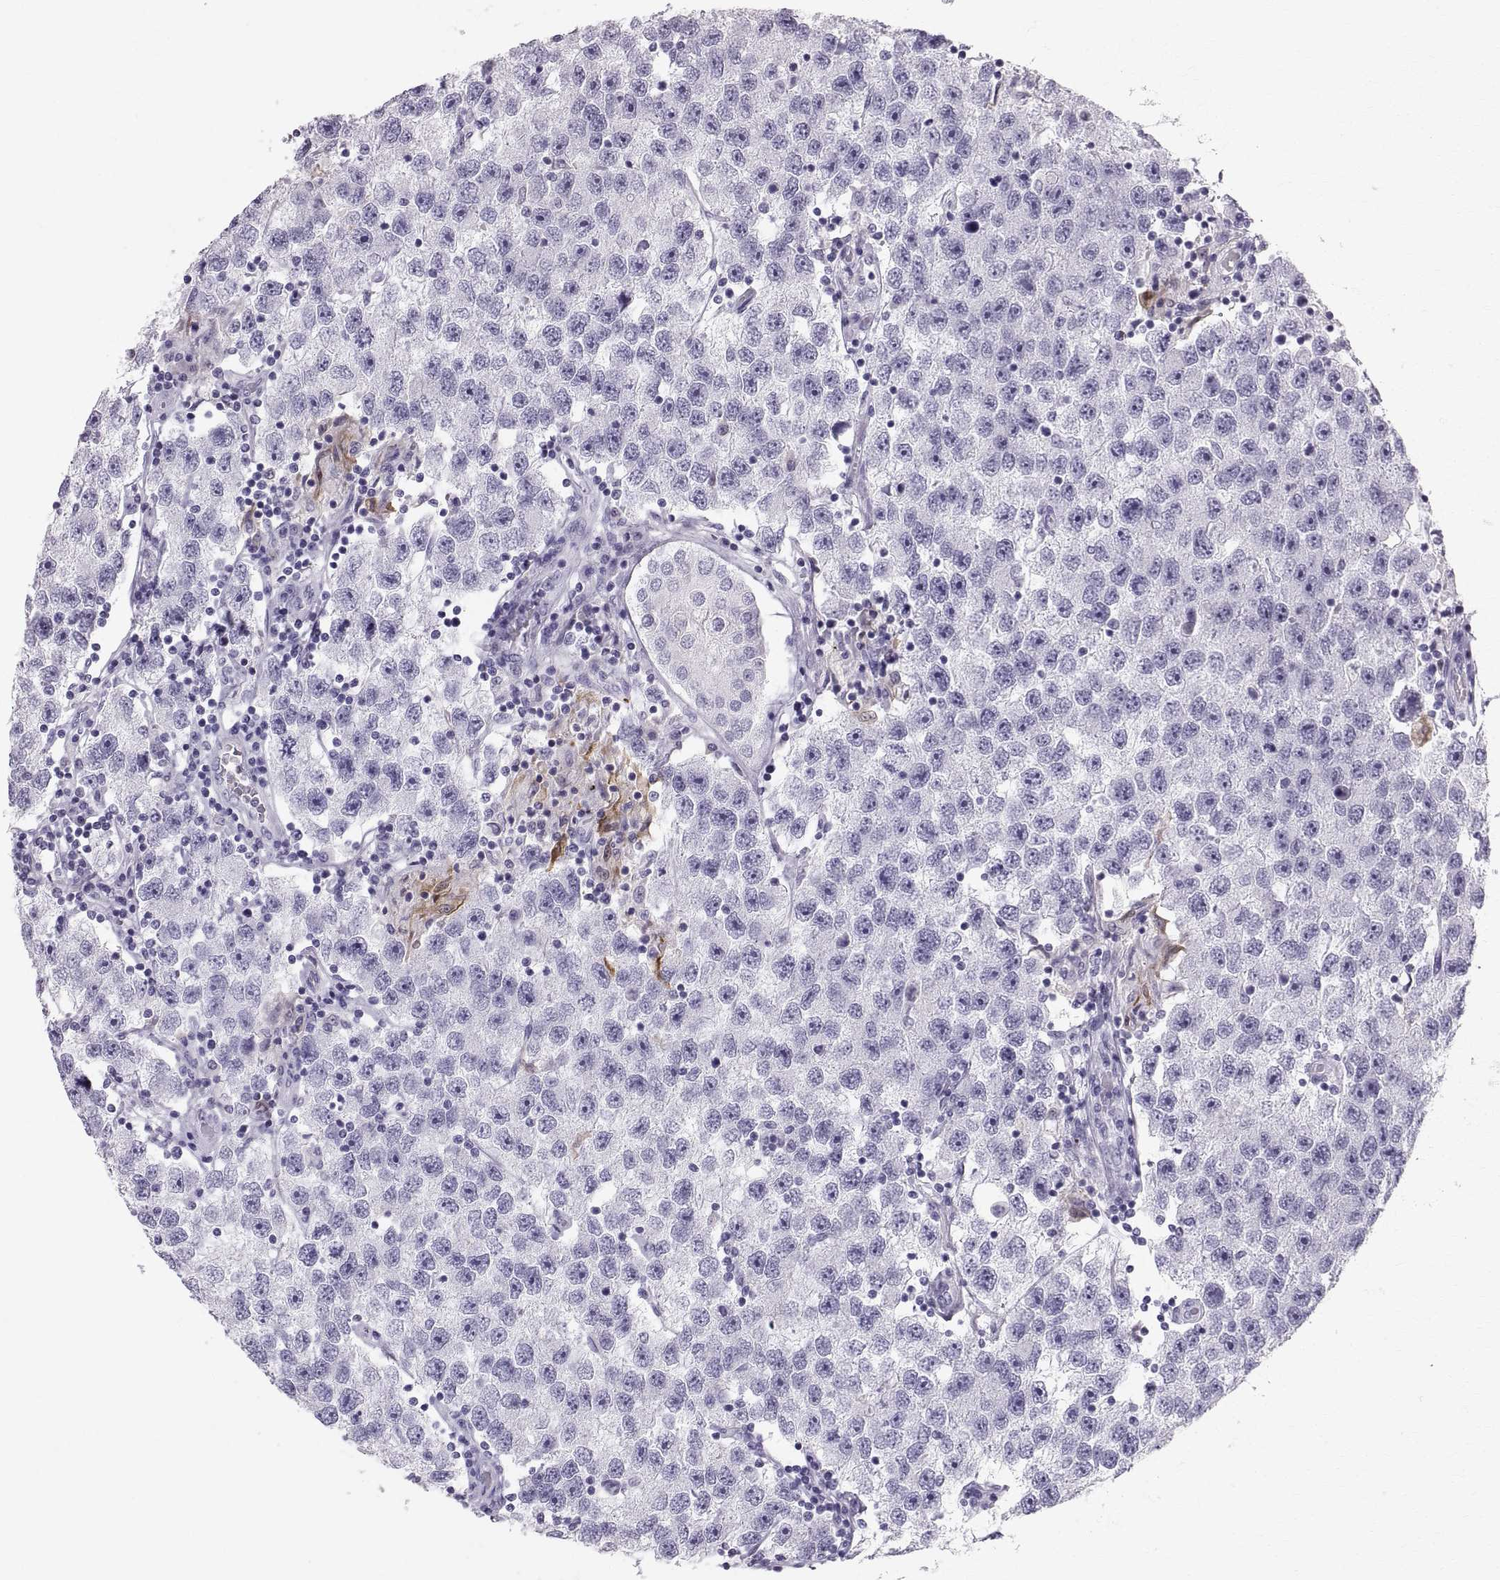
{"staining": {"intensity": "negative", "quantity": "none", "location": "none"}, "tissue": "testis cancer", "cell_type": "Tumor cells", "image_type": "cancer", "snomed": [{"axis": "morphology", "description": "Seminoma, NOS"}, {"axis": "topography", "description": "Testis"}], "caption": "Testis cancer was stained to show a protein in brown. There is no significant staining in tumor cells. The staining is performed using DAB (3,3'-diaminobenzidine) brown chromogen with nuclei counter-stained in using hematoxylin.", "gene": "SLC22A6", "patient": {"sex": "male", "age": 26}}